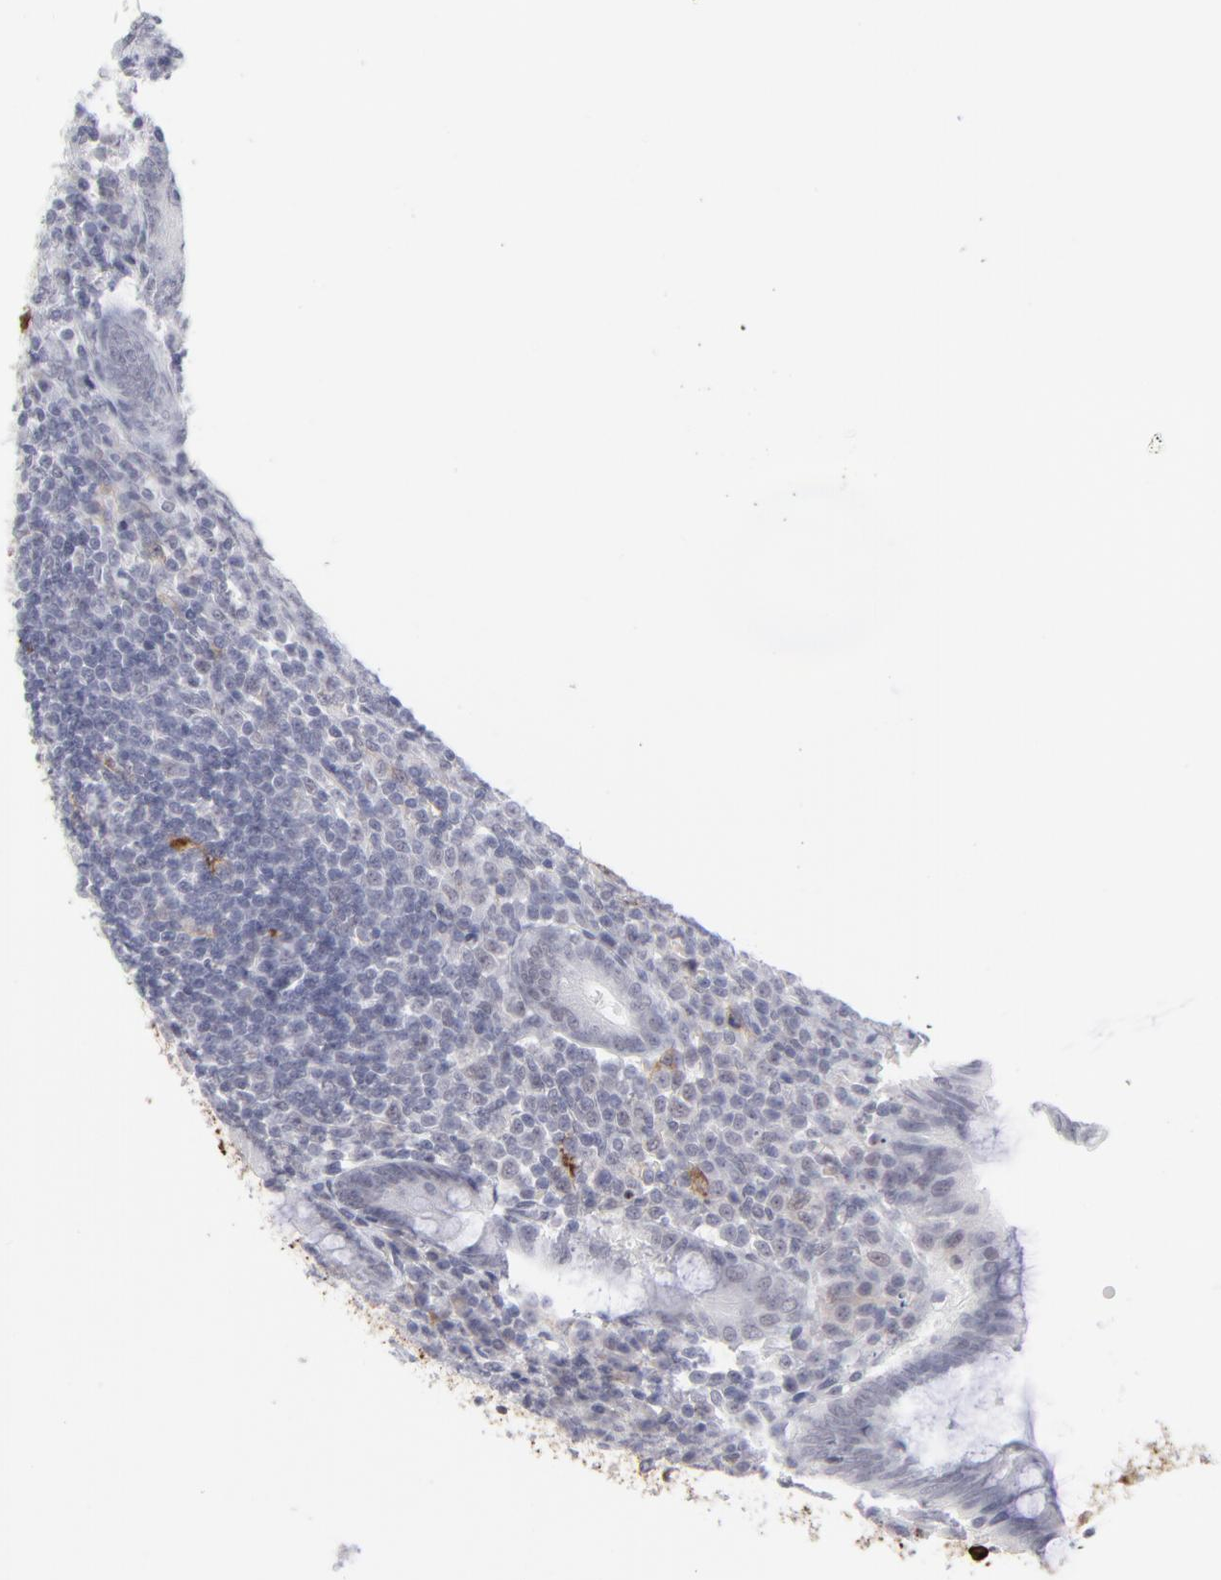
{"staining": {"intensity": "negative", "quantity": "none", "location": "none"}, "tissue": "appendix", "cell_type": "Glandular cells", "image_type": "normal", "snomed": [{"axis": "morphology", "description": "Normal tissue, NOS"}, {"axis": "topography", "description": "Appendix"}], "caption": "Glandular cells show no significant positivity in benign appendix. (DAB (3,3'-diaminobenzidine) immunohistochemistry (IHC) with hematoxylin counter stain).", "gene": "CCR2", "patient": {"sex": "female", "age": 66}}